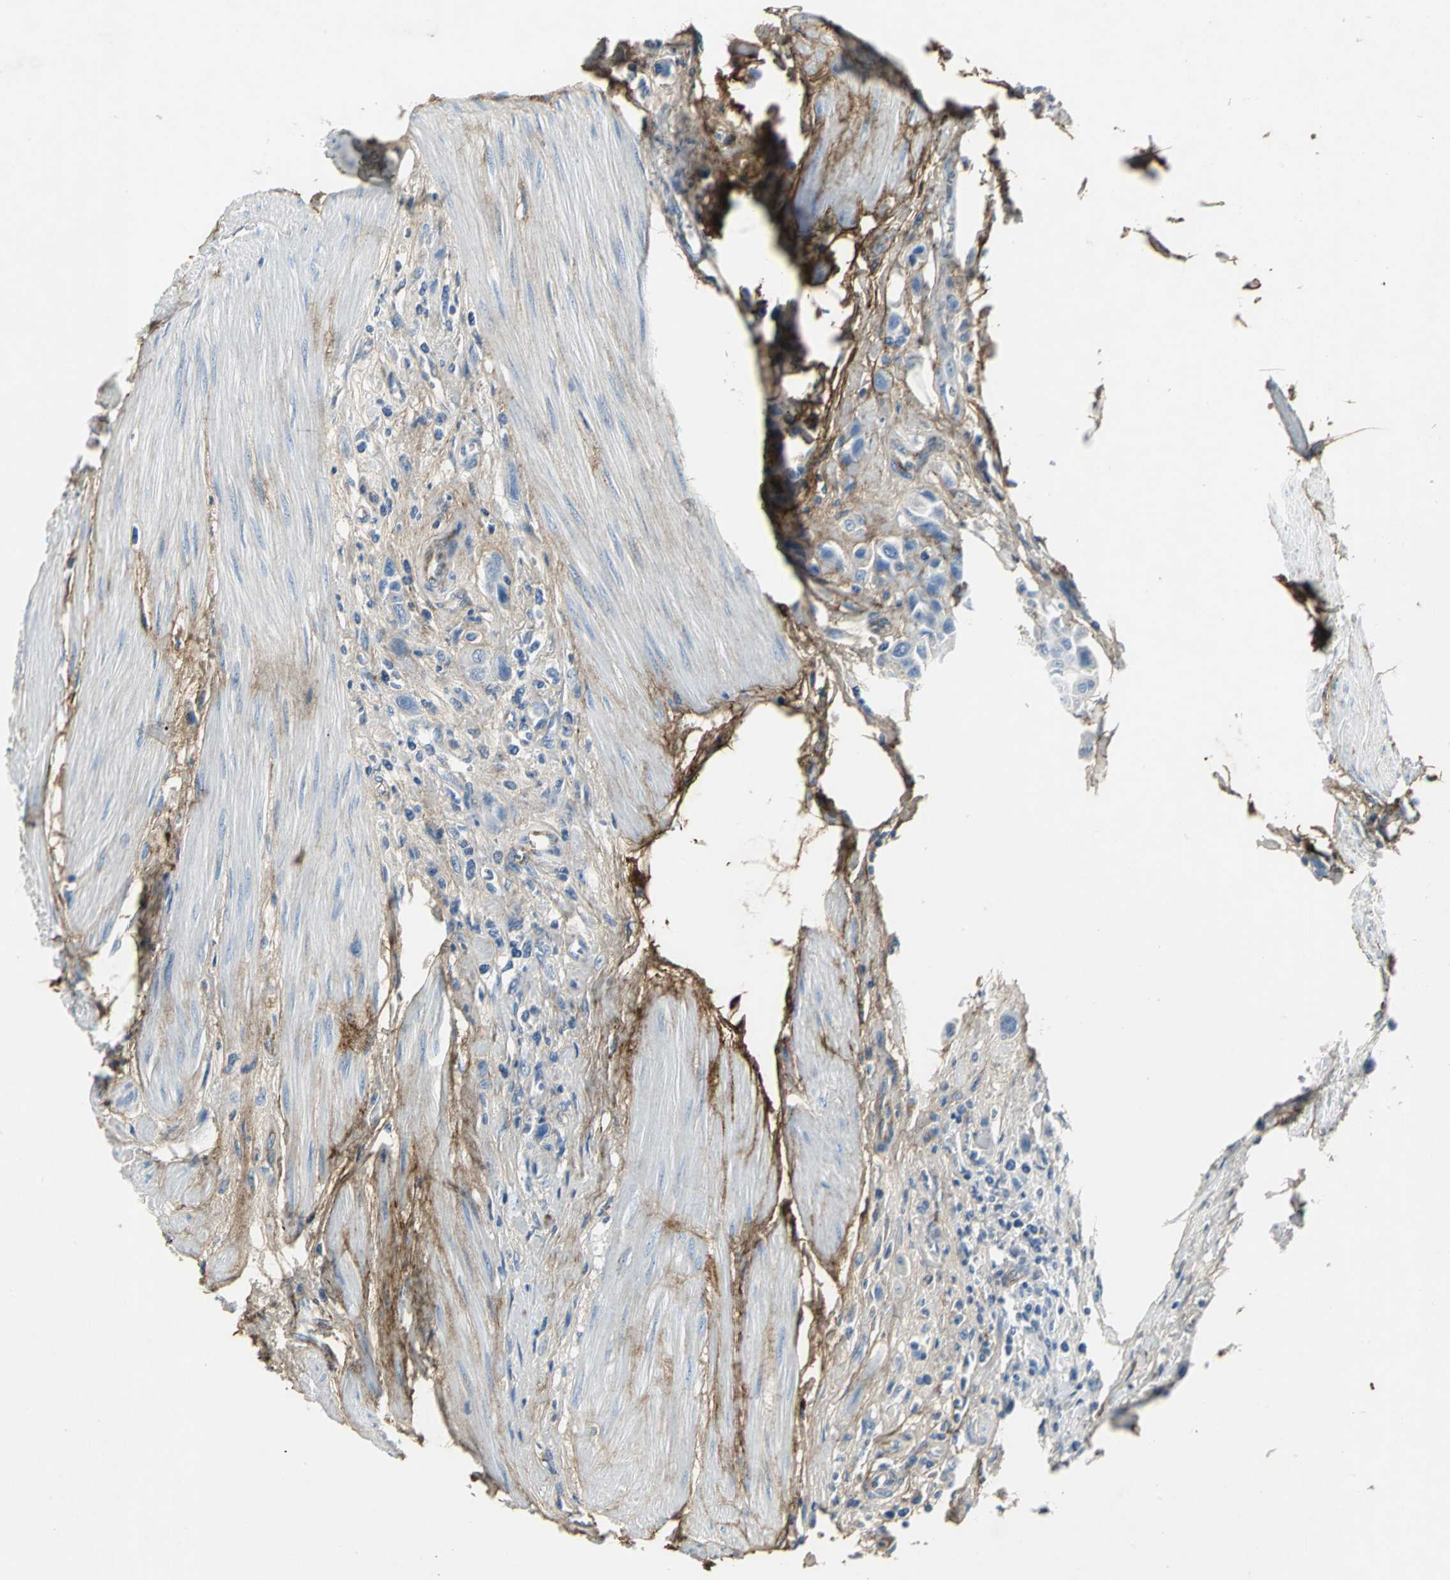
{"staining": {"intensity": "negative", "quantity": "none", "location": "none"}, "tissue": "urothelial cancer", "cell_type": "Tumor cells", "image_type": "cancer", "snomed": [{"axis": "morphology", "description": "Urothelial carcinoma, High grade"}, {"axis": "topography", "description": "Urinary bladder"}], "caption": "The histopathology image demonstrates no significant staining in tumor cells of urothelial carcinoma (high-grade).", "gene": "EFNB3", "patient": {"sex": "male", "age": 50}}